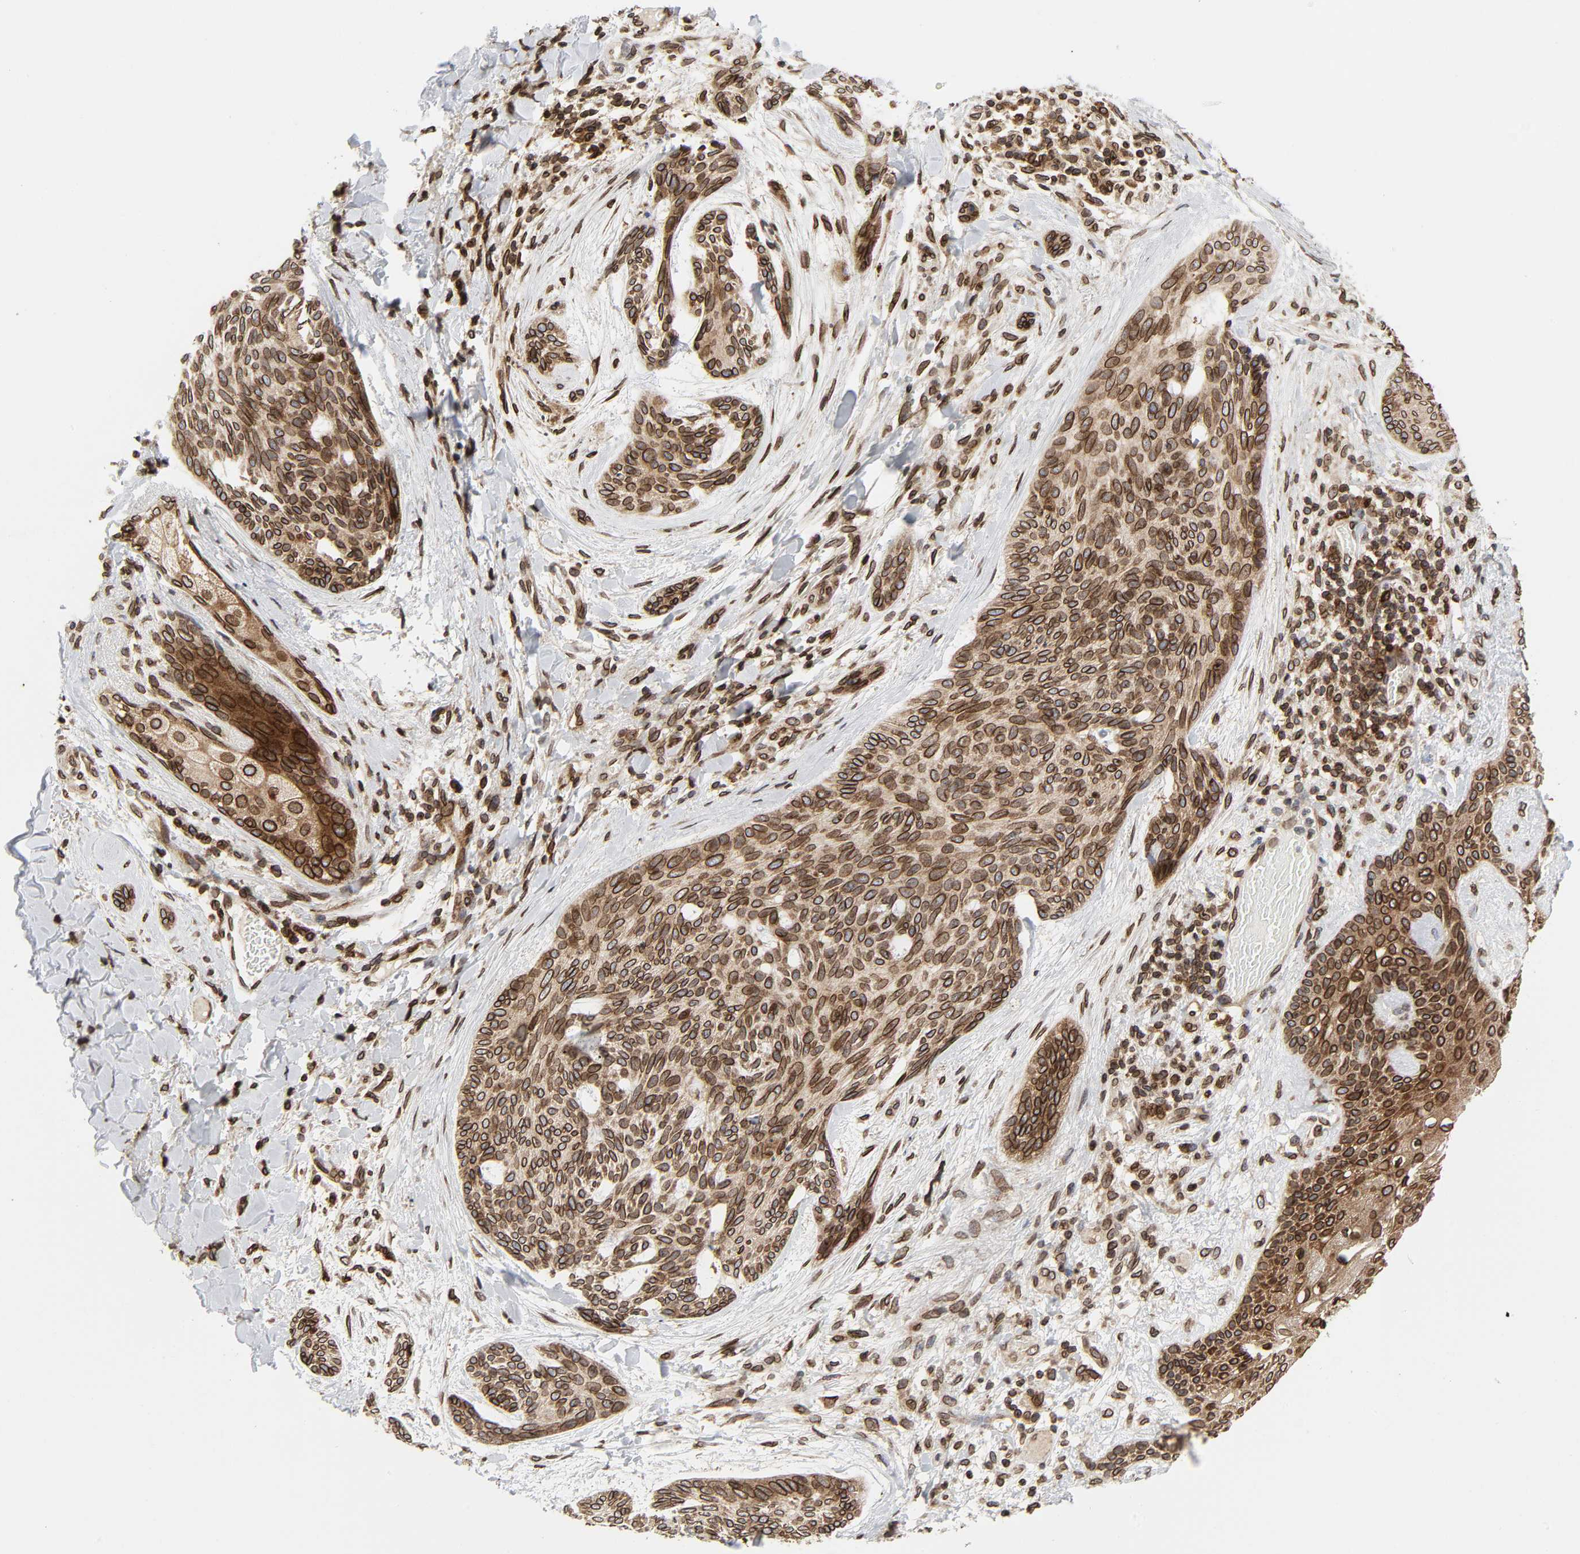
{"staining": {"intensity": "strong", "quantity": ">75%", "location": "cytoplasmic/membranous,nuclear"}, "tissue": "skin cancer", "cell_type": "Tumor cells", "image_type": "cancer", "snomed": [{"axis": "morphology", "description": "Normal tissue, NOS"}, {"axis": "morphology", "description": "Basal cell carcinoma"}, {"axis": "topography", "description": "Skin"}], "caption": "There is high levels of strong cytoplasmic/membranous and nuclear positivity in tumor cells of skin cancer (basal cell carcinoma), as demonstrated by immunohistochemical staining (brown color).", "gene": "RANGAP1", "patient": {"sex": "female", "age": 71}}